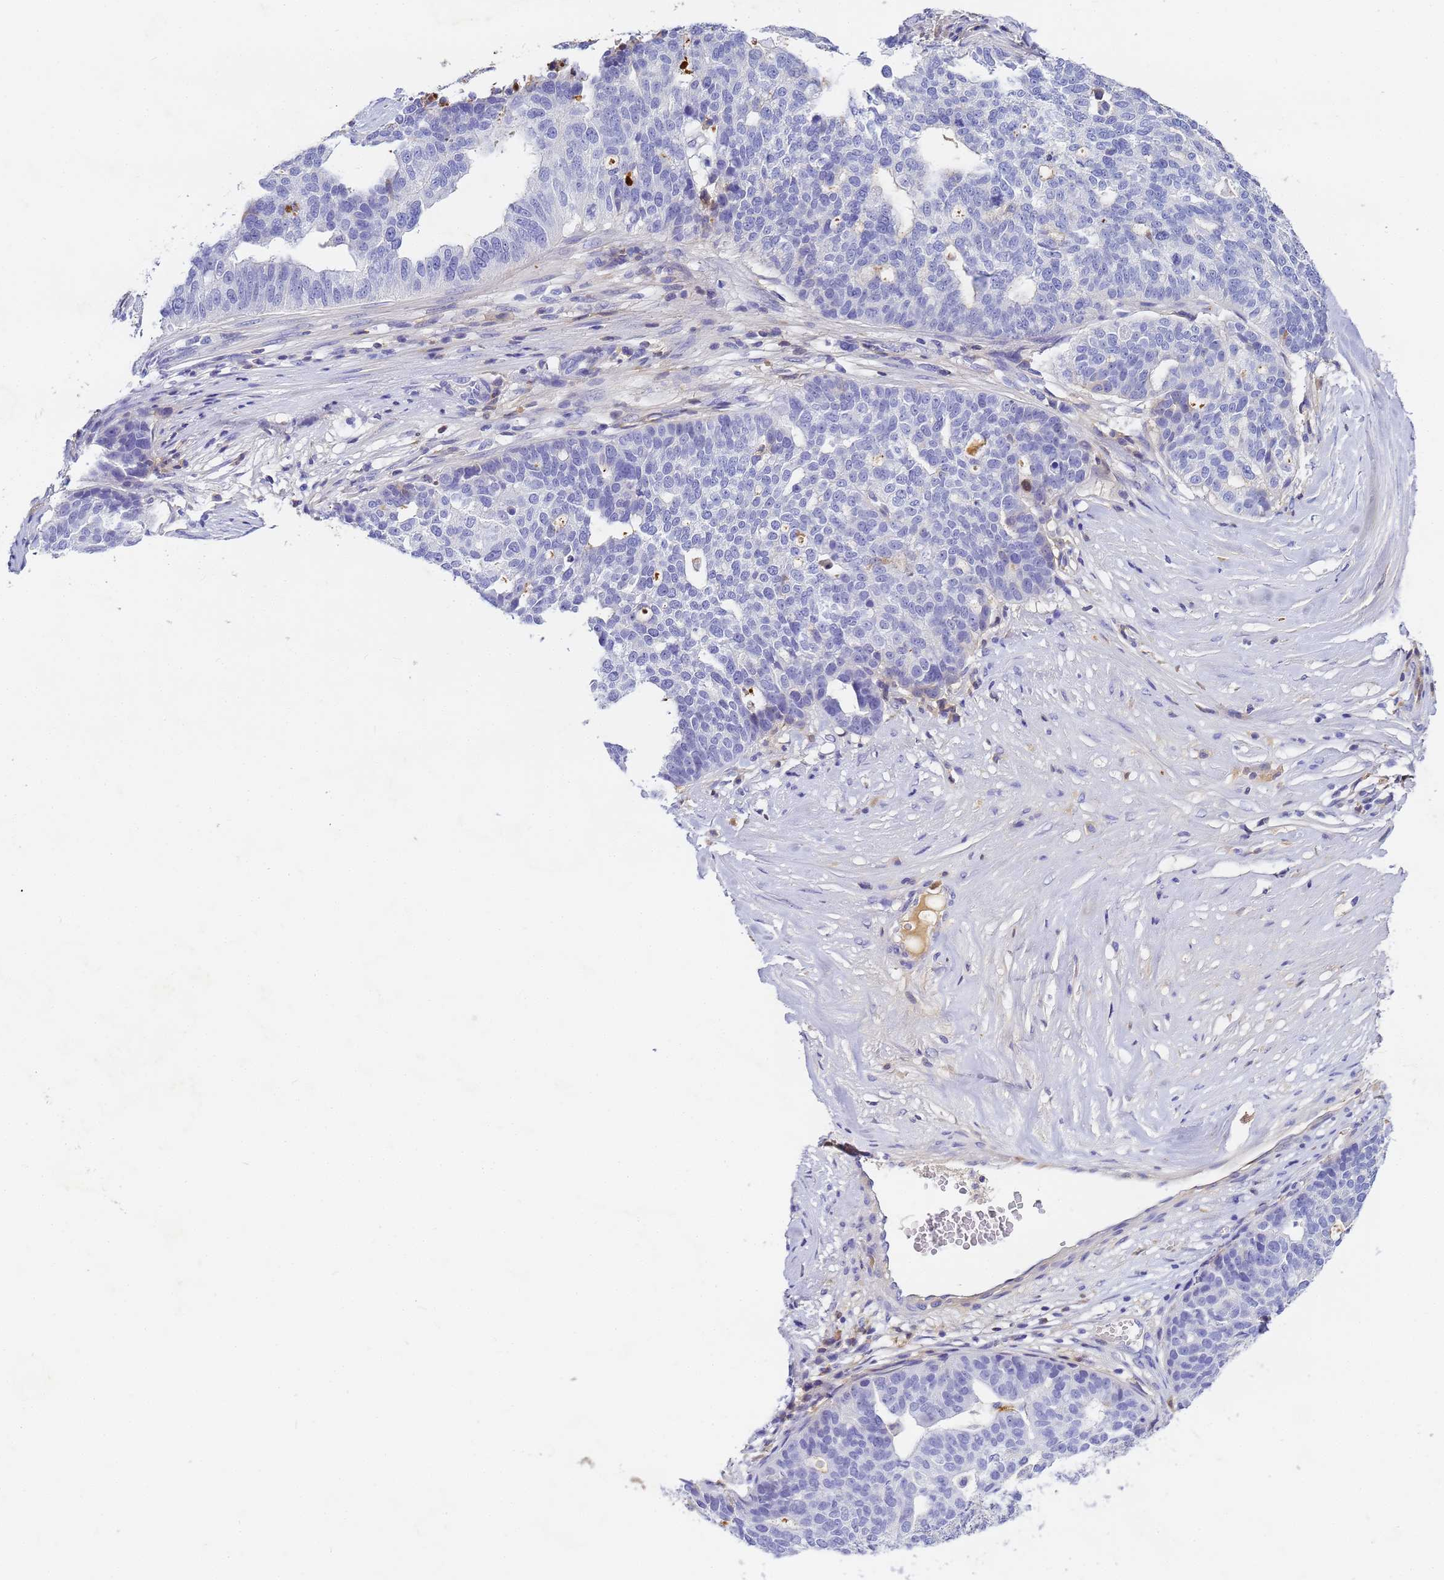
{"staining": {"intensity": "negative", "quantity": "none", "location": "none"}, "tissue": "ovarian cancer", "cell_type": "Tumor cells", "image_type": "cancer", "snomed": [{"axis": "morphology", "description": "Cystadenocarcinoma, serous, NOS"}, {"axis": "topography", "description": "Ovary"}], "caption": "Tumor cells are negative for protein expression in human serous cystadenocarcinoma (ovarian). (DAB (3,3'-diaminobenzidine) IHC, high magnification).", "gene": "CFHR2", "patient": {"sex": "female", "age": 59}}